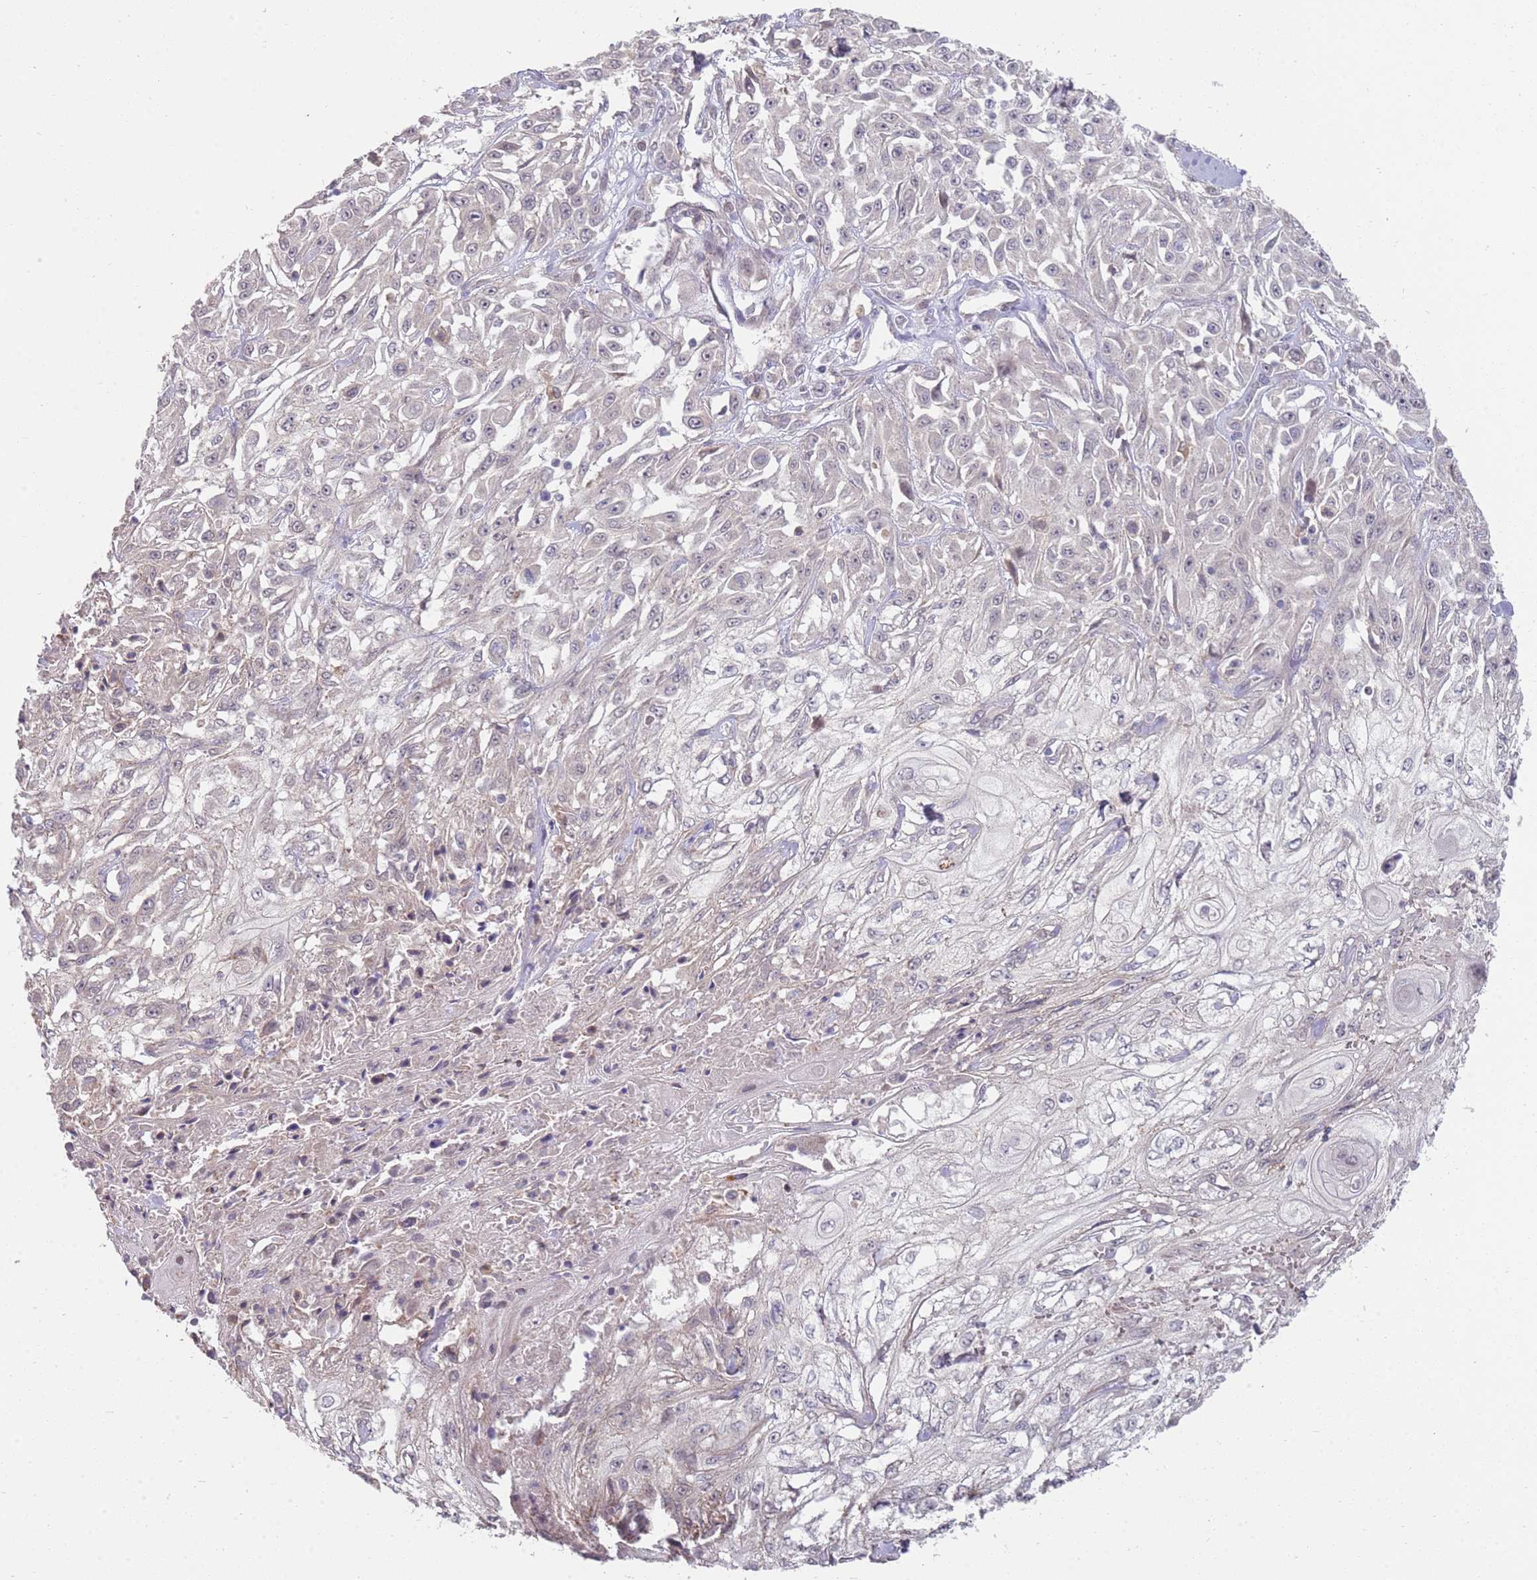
{"staining": {"intensity": "negative", "quantity": "none", "location": "none"}, "tissue": "skin cancer", "cell_type": "Tumor cells", "image_type": "cancer", "snomed": [{"axis": "morphology", "description": "Squamous cell carcinoma, NOS"}, {"axis": "morphology", "description": "Squamous cell carcinoma, metastatic, NOS"}, {"axis": "topography", "description": "Skin"}, {"axis": "topography", "description": "Lymph node"}], "caption": "Protein analysis of metastatic squamous cell carcinoma (skin) exhibits no significant positivity in tumor cells. (DAB IHC, high magnification).", "gene": "MPEG1", "patient": {"sex": "male", "age": 75}}